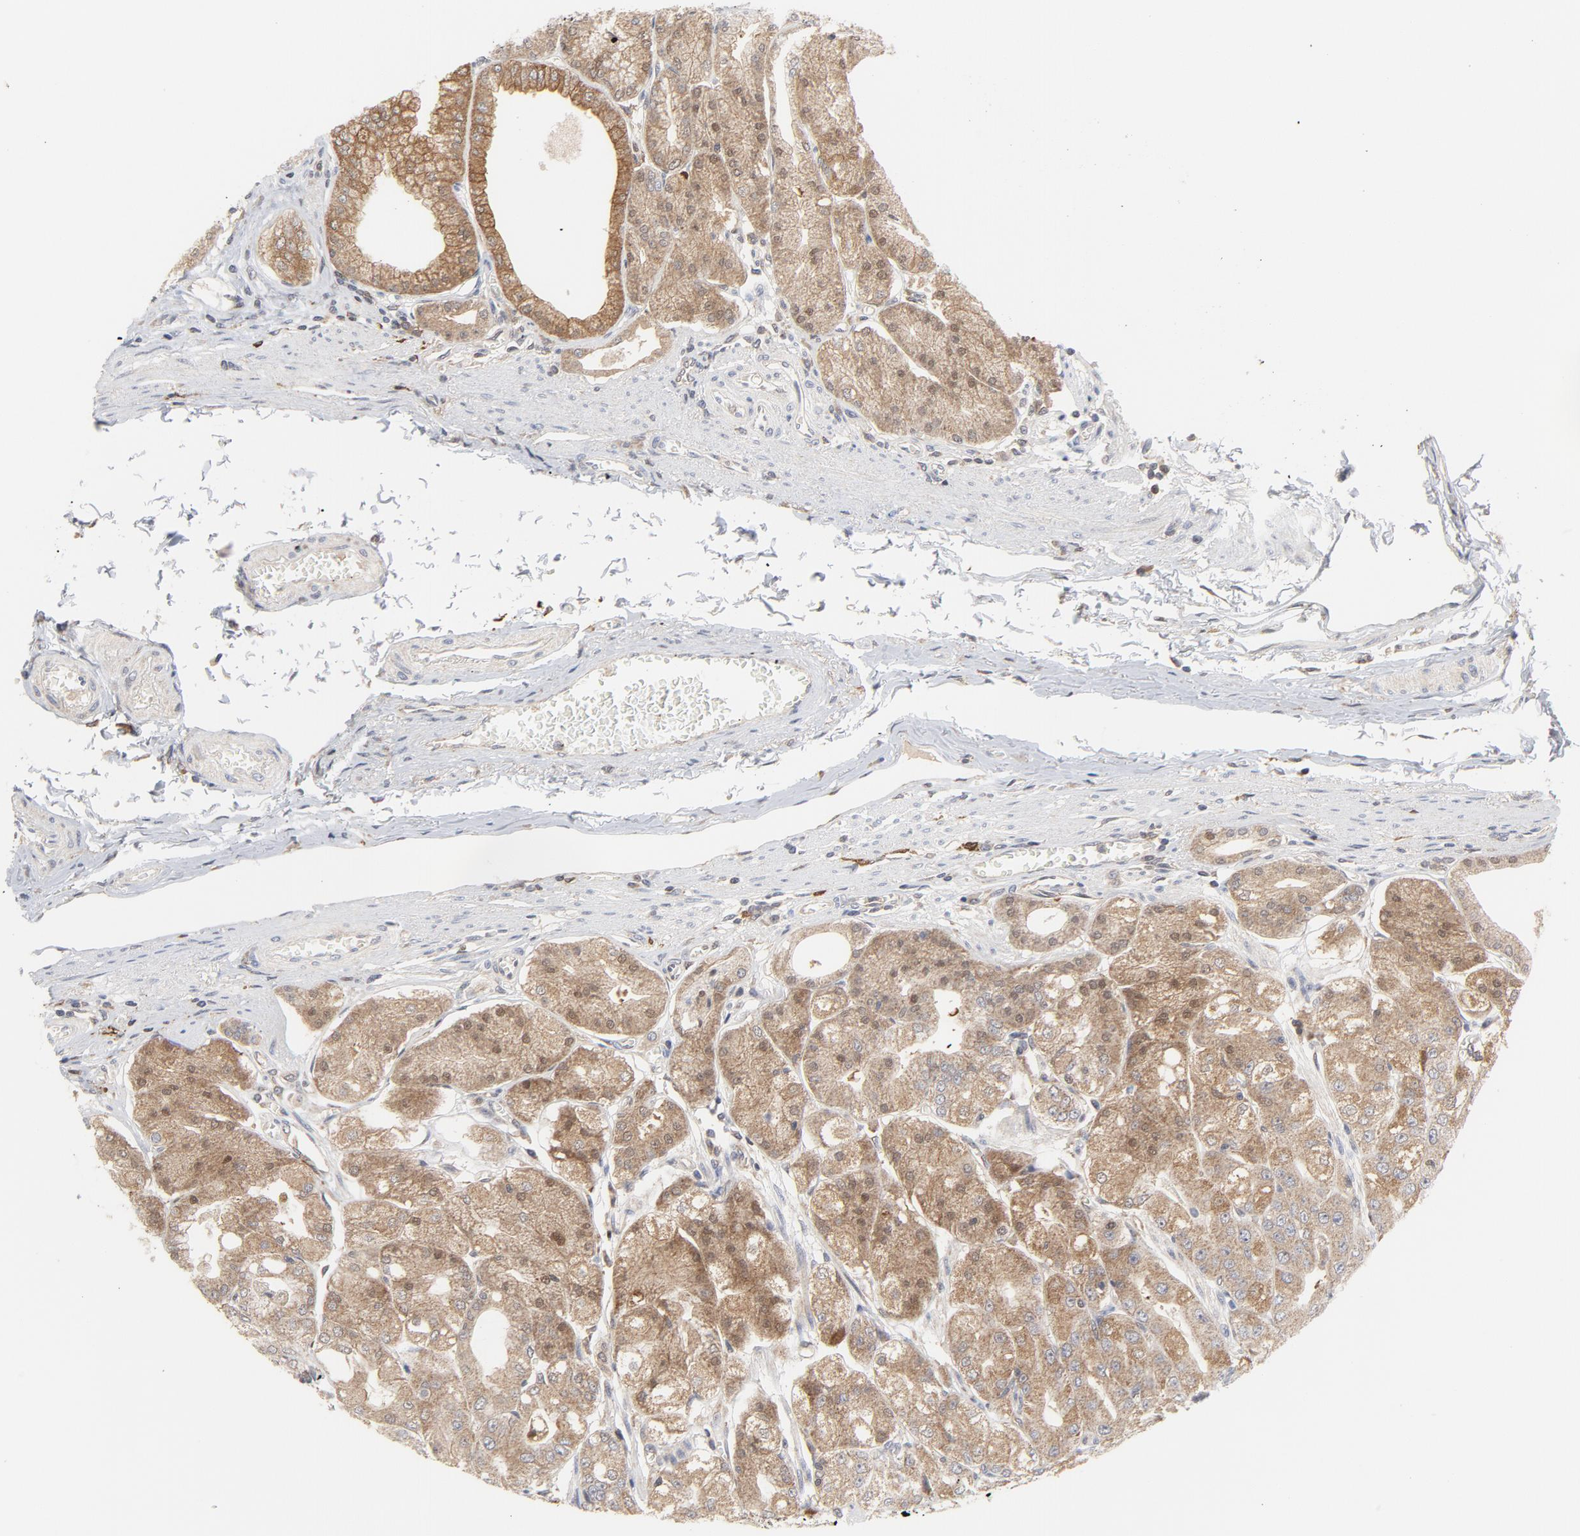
{"staining": {"intensity": "moderate", "quantity": ">75%", "location": "cytoplasmic/membranous"}, "tissue": "stomach", "cell_type": "Glandular cells", "image_type": "normal", "snomed": [{"axis": "morphology", "description": "Normal tissue, NOS"}, {"axis": "topography", "description": "Stomach, lower"}], "caption": "The image exhibits immunohistochemical staining of benign stomach. There is moderate cytoplasmic/membranous staining is identified in about >75% of glandular cells. The staining is performed using DAB brown chromogen to label protein expression. The nuclei are counter-stained blue using hematoxylin.", "gene": "RAPGEF4", "patient": {"sex": "male", "age": 71}}